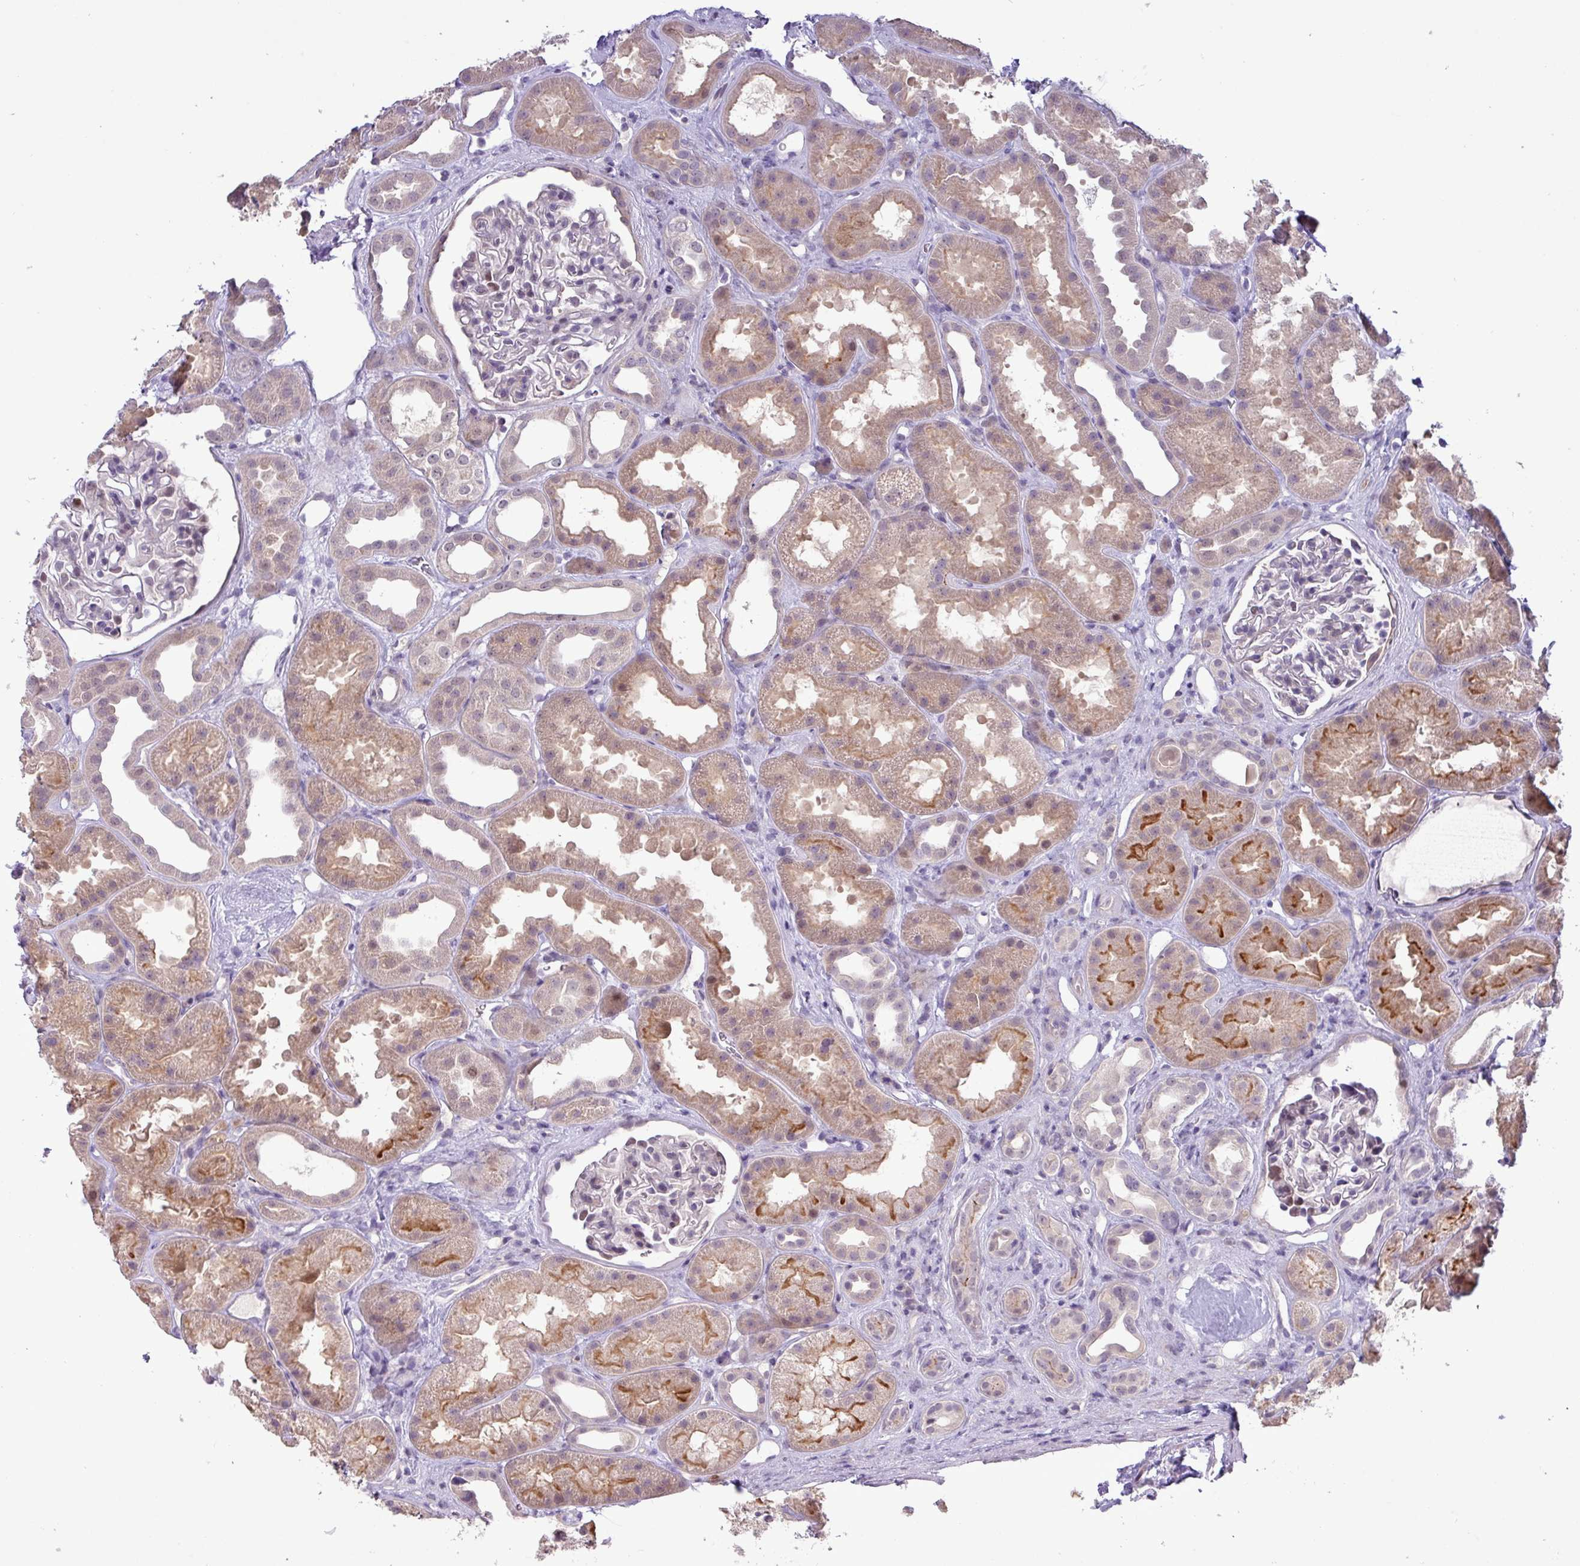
{"staining": {"intensity": "negative", "quantity": "none", "location": "none"}, "tissue": "kidney", "cell_type": "Cells in glomeruli", "image_type": "normal", "snomed": [{"axis": "morphology", "description": "Normal tissue, NOS"}, {"axis": "topography", "description": "Kidney"}], "caption": "A photomicrograph of kidney stained for a protein reveals no brown staining in cells in glomeruli.", "gene": "RIPPLY1", "patient": {"sex": "male", "age": 61}}